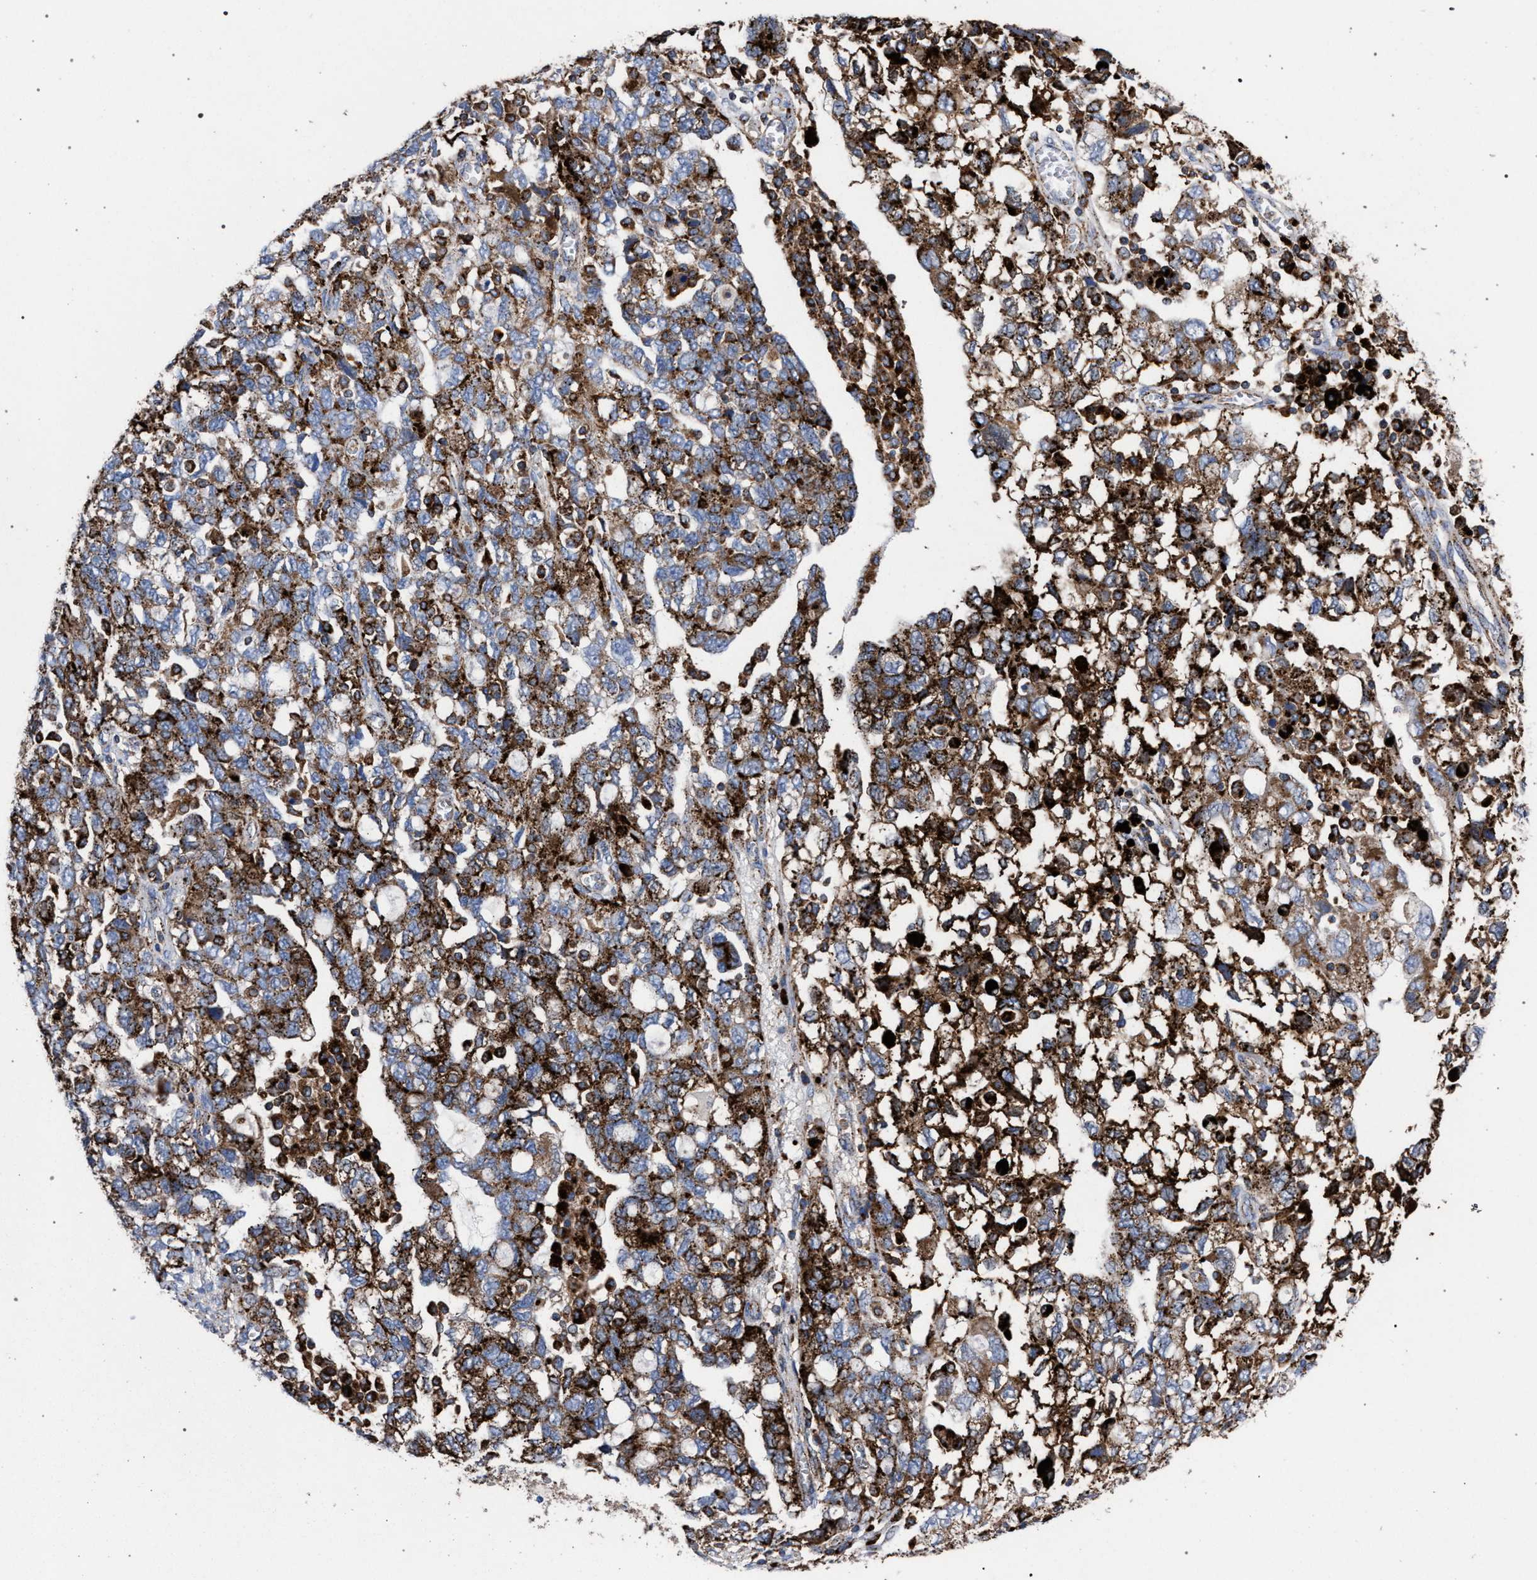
{"staining": {"intensity": "moderate", "quantity": ">75%", "location": "cytoplasmic/membranous"}, "tissue": "ovarian cancer", "cell_type": "Tumor cells", "image_type": "cancer", "snomed": [{"axis": "morphology", "description": "Carcinoma, NOS"}, {"axis": "morphology", "description": "Cystadenocarcinoma, serous, NOS"}, {"axis": "topography", "description": "Ovary"}], "caption": "Immunohistochemistry of serous cystadenocarcinoma (ovarian) displays medium levels of moderate cytoplasmic/membranous staining in about >75% of tumor cells.", "gene": "PPT1", "patient": {"sex": "female", "age": 69}}